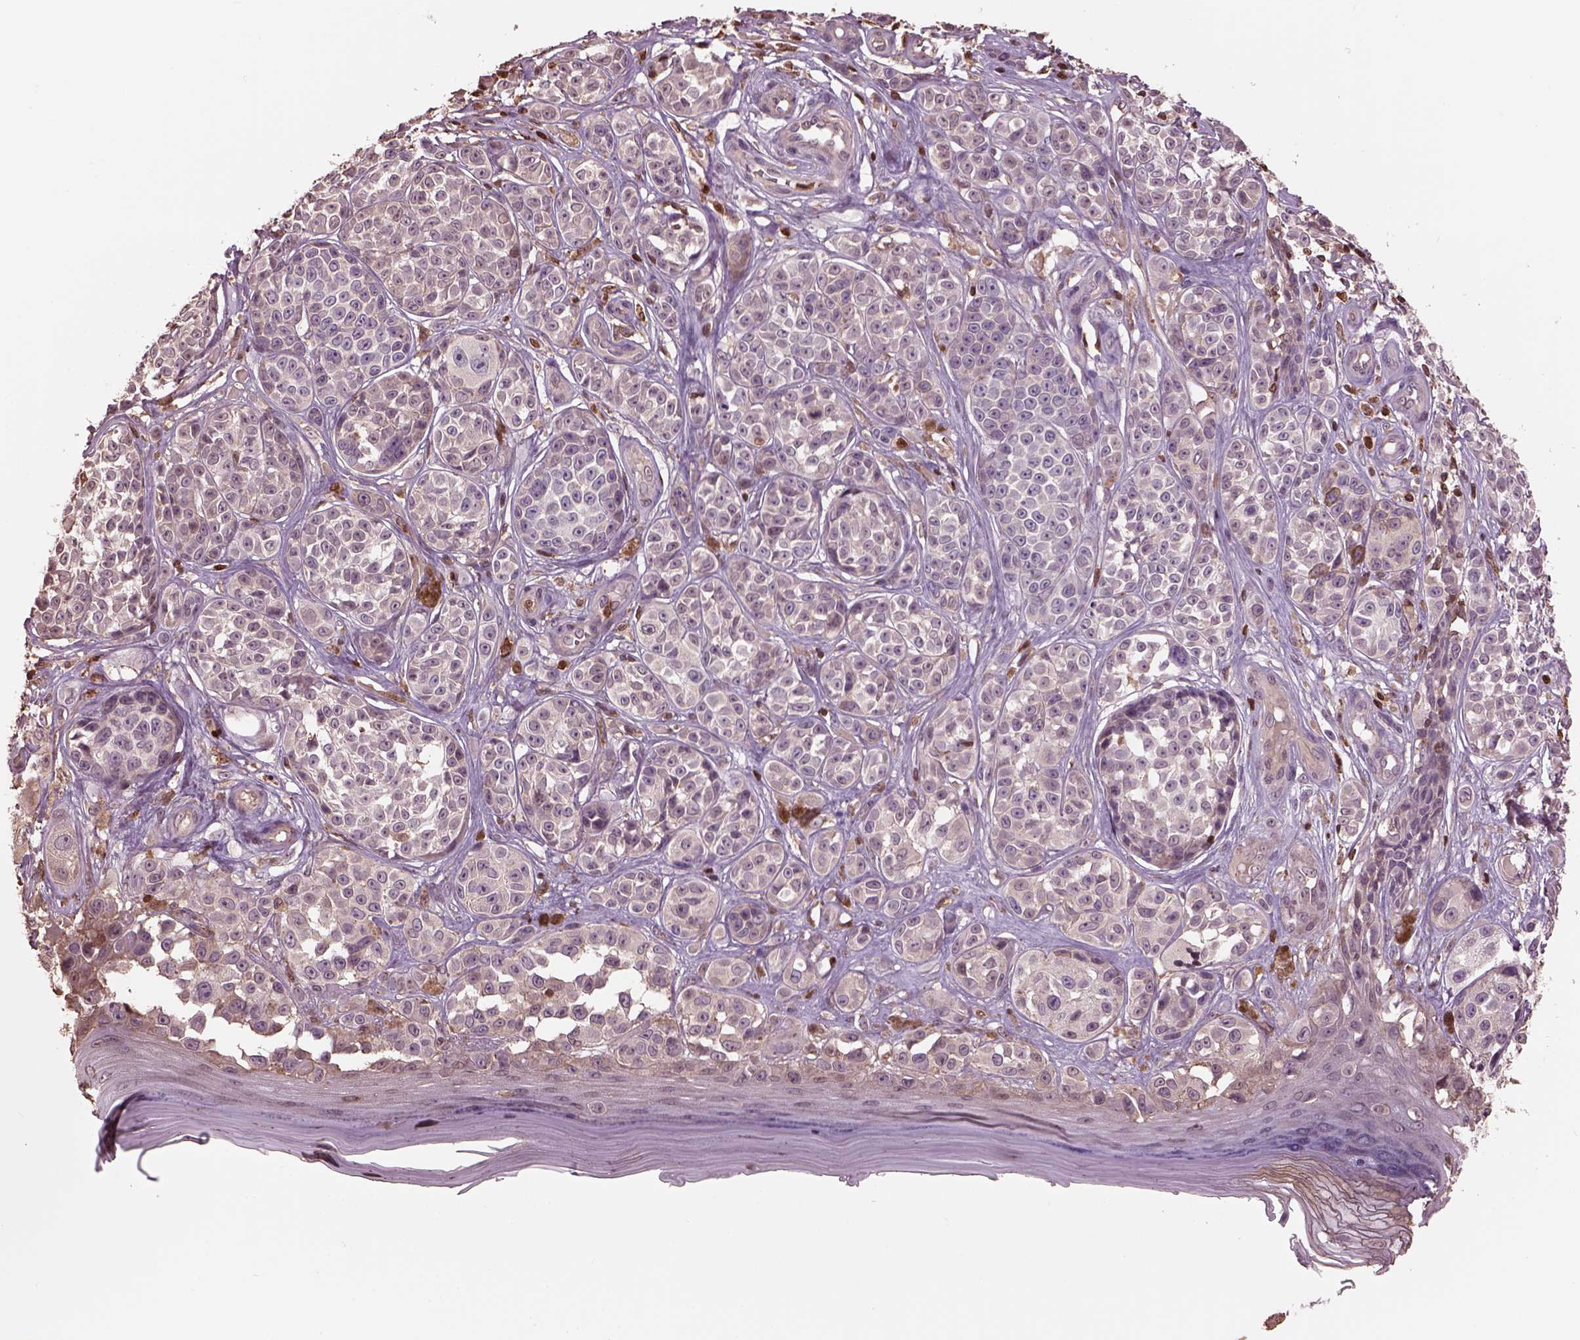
{"staining": {"intensity": "weak", "quantity": ">75%", "location": "cytoplasmic/membranous"}, "tissue": "melanoma", "cell_type": "Tumor cells", "image_type": "cancer", "snomed": [{"axis": "morphology", "description": "Malignant melanoma, NOS"}, {"axis": "topography", "description": "Skin"}], "caption": "Tumor cells demonstrate low levels of weak cytoplasmic/membranous positivity in about >75% of cells in malignant melanoma.", "gene": "IL31RA", "patient": {"sex": "female", "age": 90}}